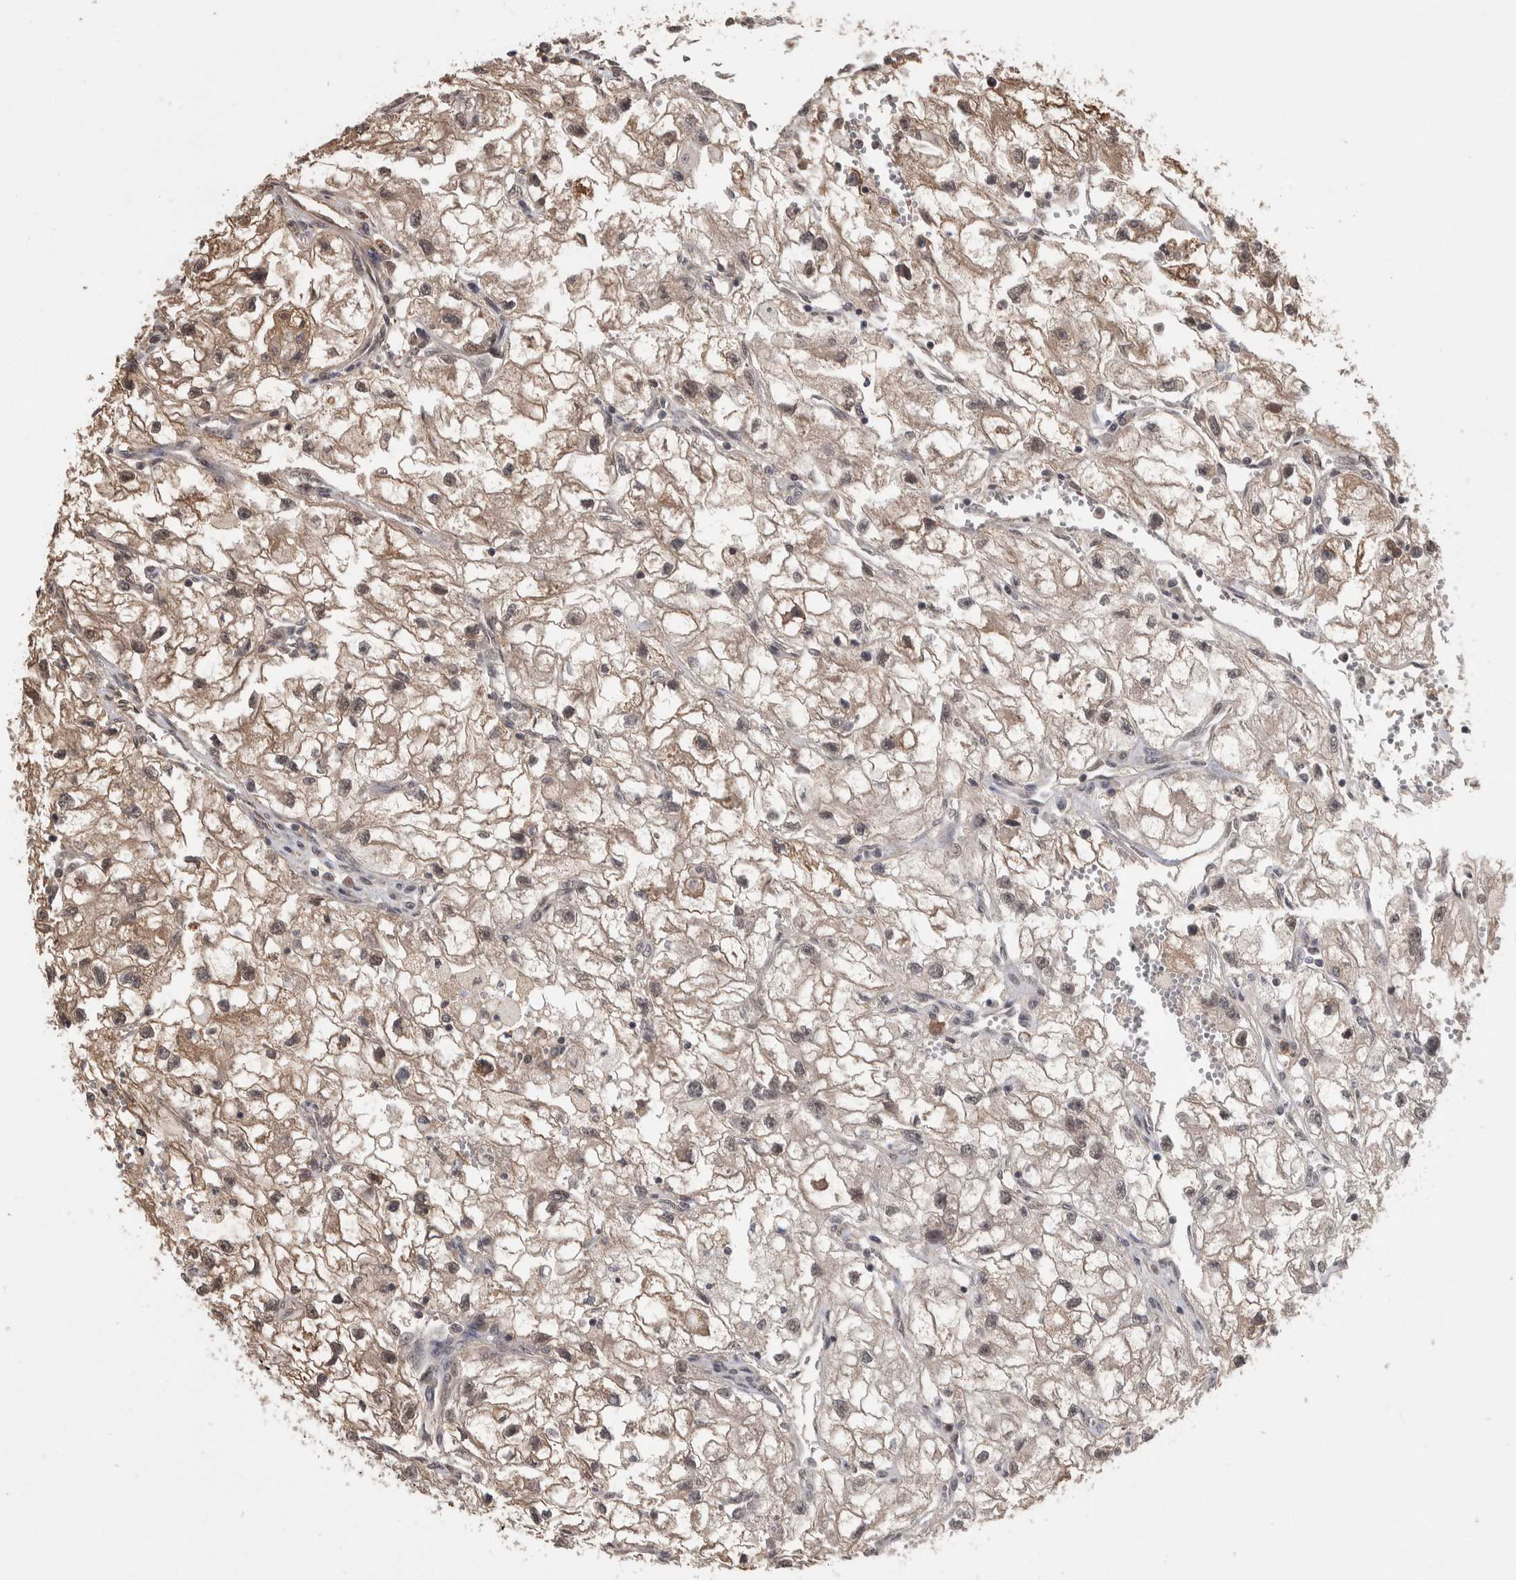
{"staining": {"intensity": "moderate", "quantity": ">75%", "location": "cytoplasmic/membranous,nuclear"}, "tissue": "renal cancer", "cell_type": "Tumor cells", "image_type": "cancer", "snomed": [{"axis": "morphology", "description": "Adenocarcinoma, NOS"}, {"axis": "topography", "description": "Kidney"}], "caption": "Immunohistochemical staining of renal cancer (adenocarcinoma) demonstrates medium levels of moderate cytoplasmic/membranous and nuclear protein positivity in approximately >75% of tumor cells.", "gene": "ZNF592", "patient": {"sex": "female", "age": 70}}